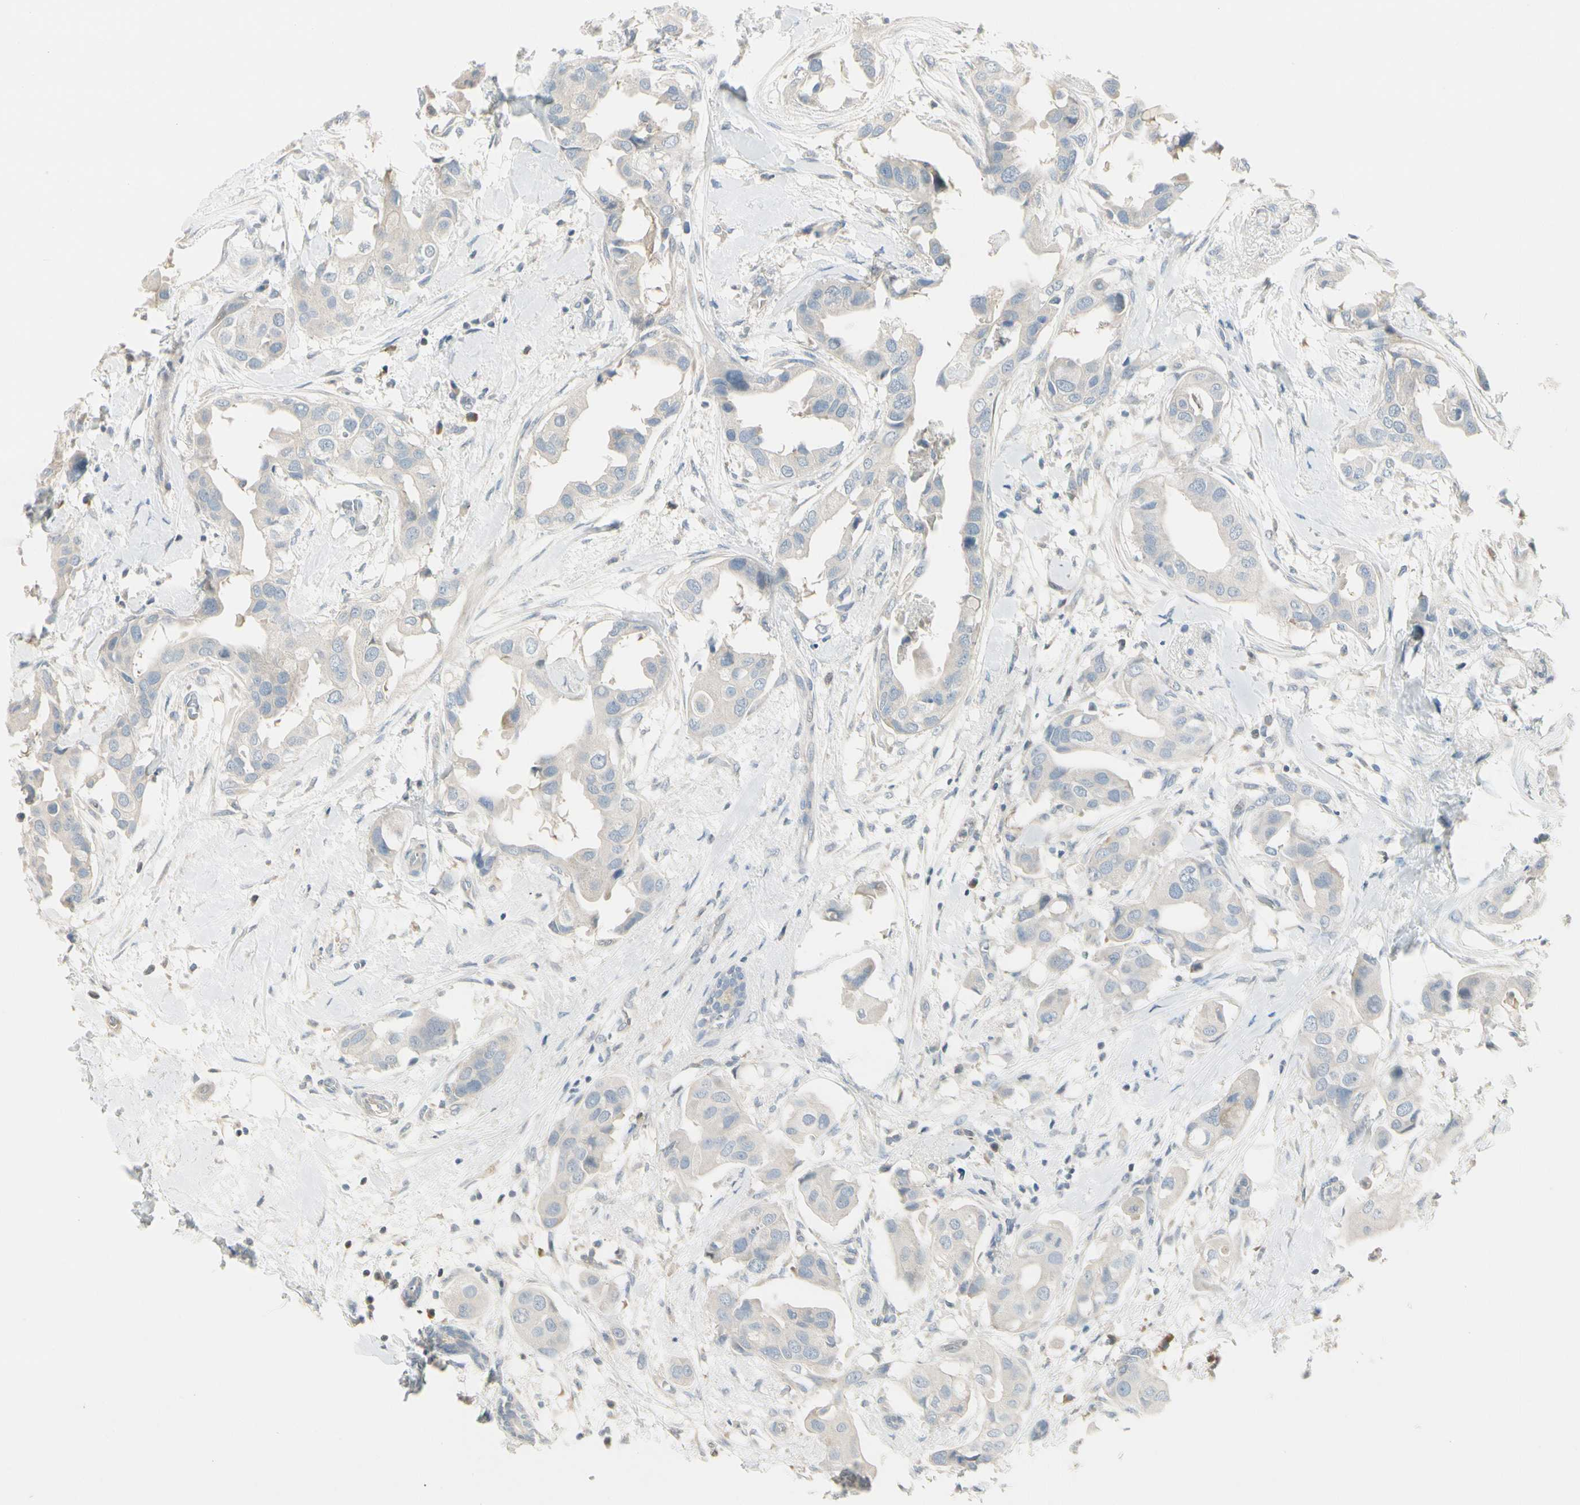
{"staining": {"intensity": "negative", "quantity": "none", "location": "none"}, "tissue": "breast cancer", "cell_type": "Tumor cells", "image_type": "cancer", "snomed": [{"axis": "morphology", "description": "Duct carcinoma"}, {"axis": "topography", "description": "Breast"}], "caption": "Immunohistochemical staining of human breast infiltrating ductal carcinoma shows no significant expression in tumor cells.", "gene": "CYP2E1", "patient": {"sex": "female", "age": 40}}